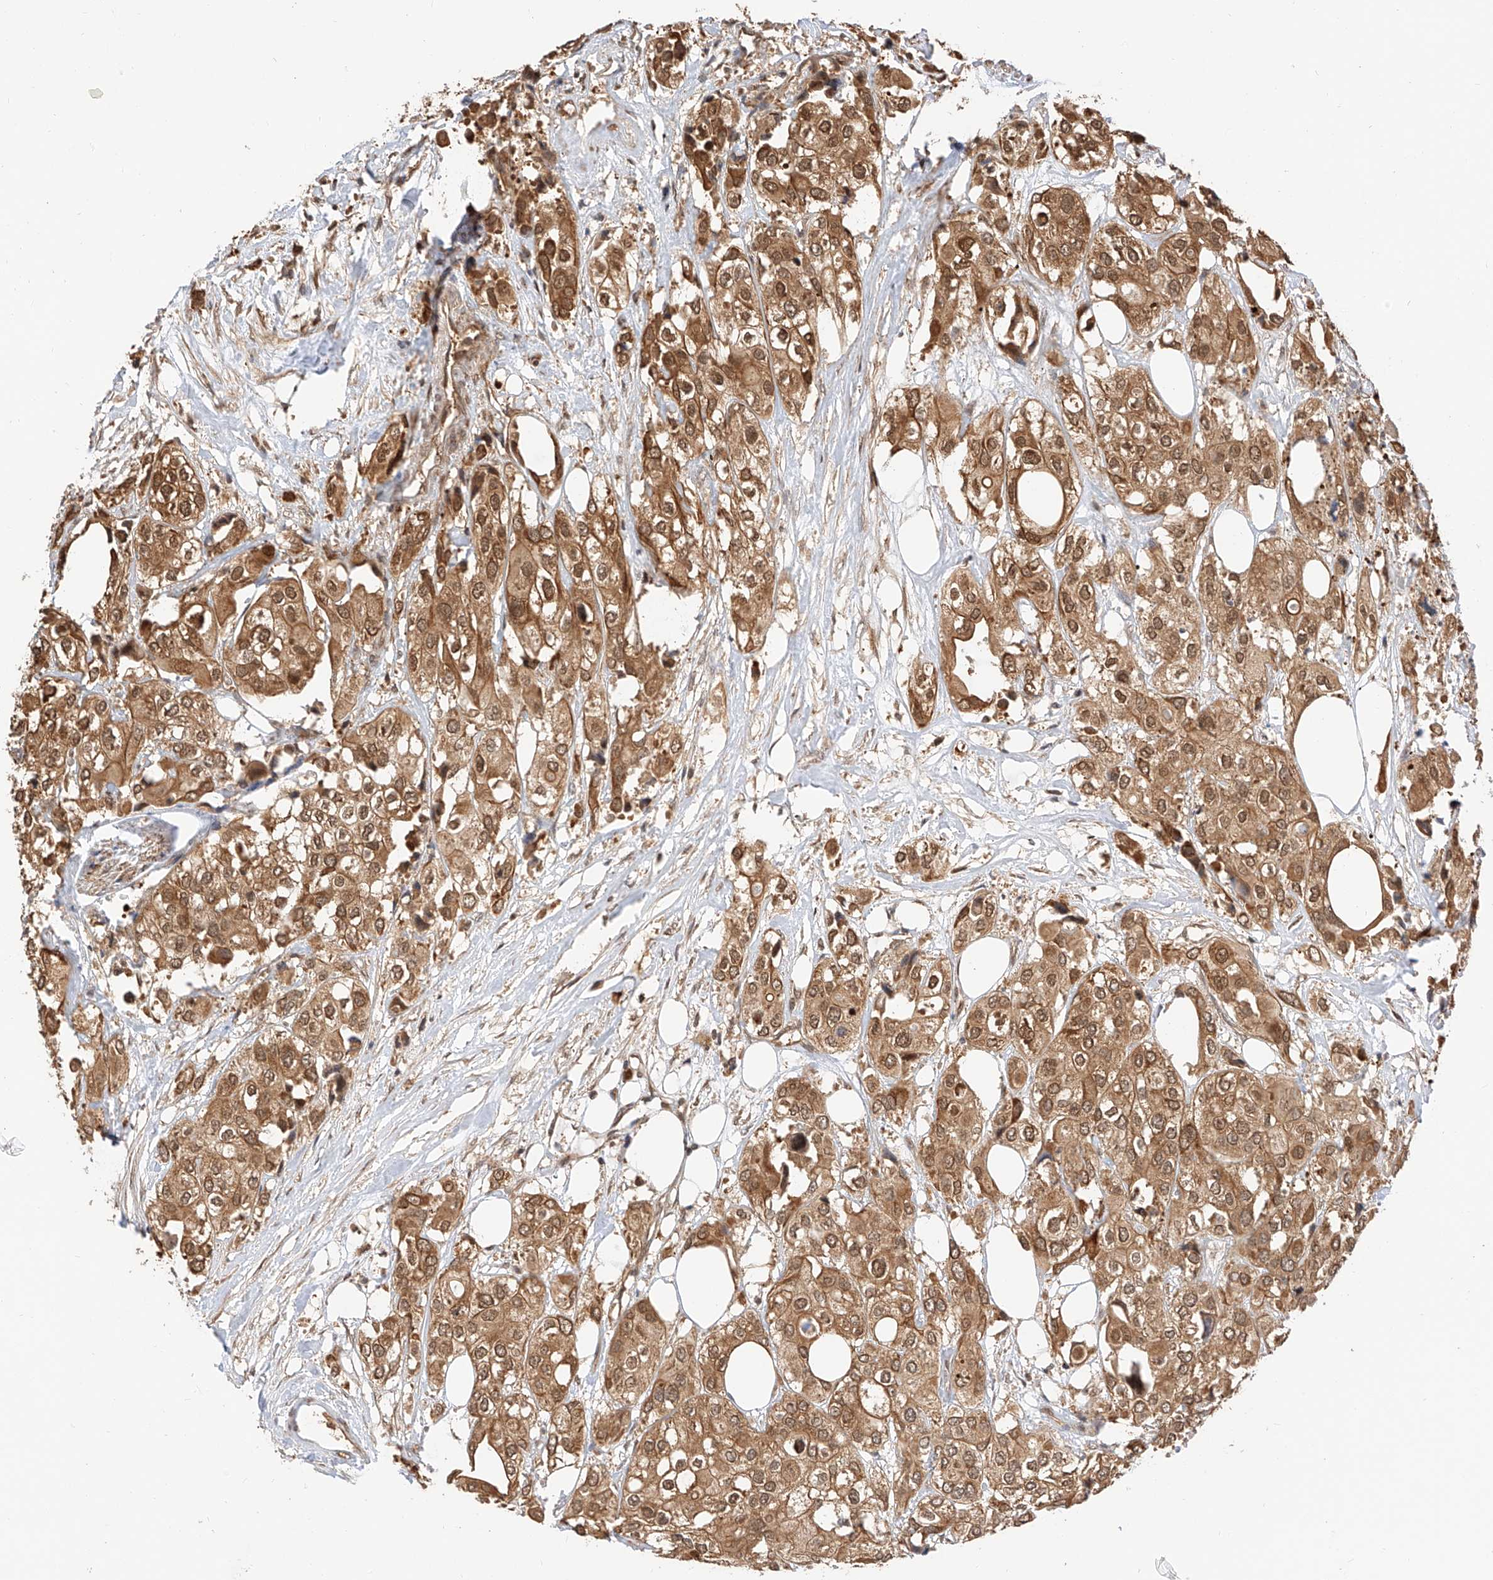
{"staining": {"intensity": "moderate", "quantity": ">75%", "location": "cytoplasmic/membranous,nuclear"}, "tissue": "urothelial cancer", "cell_type": "Tumor cells", "image_type": "cancer", "snomed": [{"axis": "morphology", "description": "Urothelial carcinoma, High grade"}, {"axis": "topography", "description": "Urinary bladder"}], "caption": "Tumor cells exhibit medium levels of moderate cytoplasmic/membranous and nuclear expression in approximately >75% of cells in high-grade urothelial carcinoma.", "gene": "EIF4H", "patient": {"sex": "male", "age": 64}}